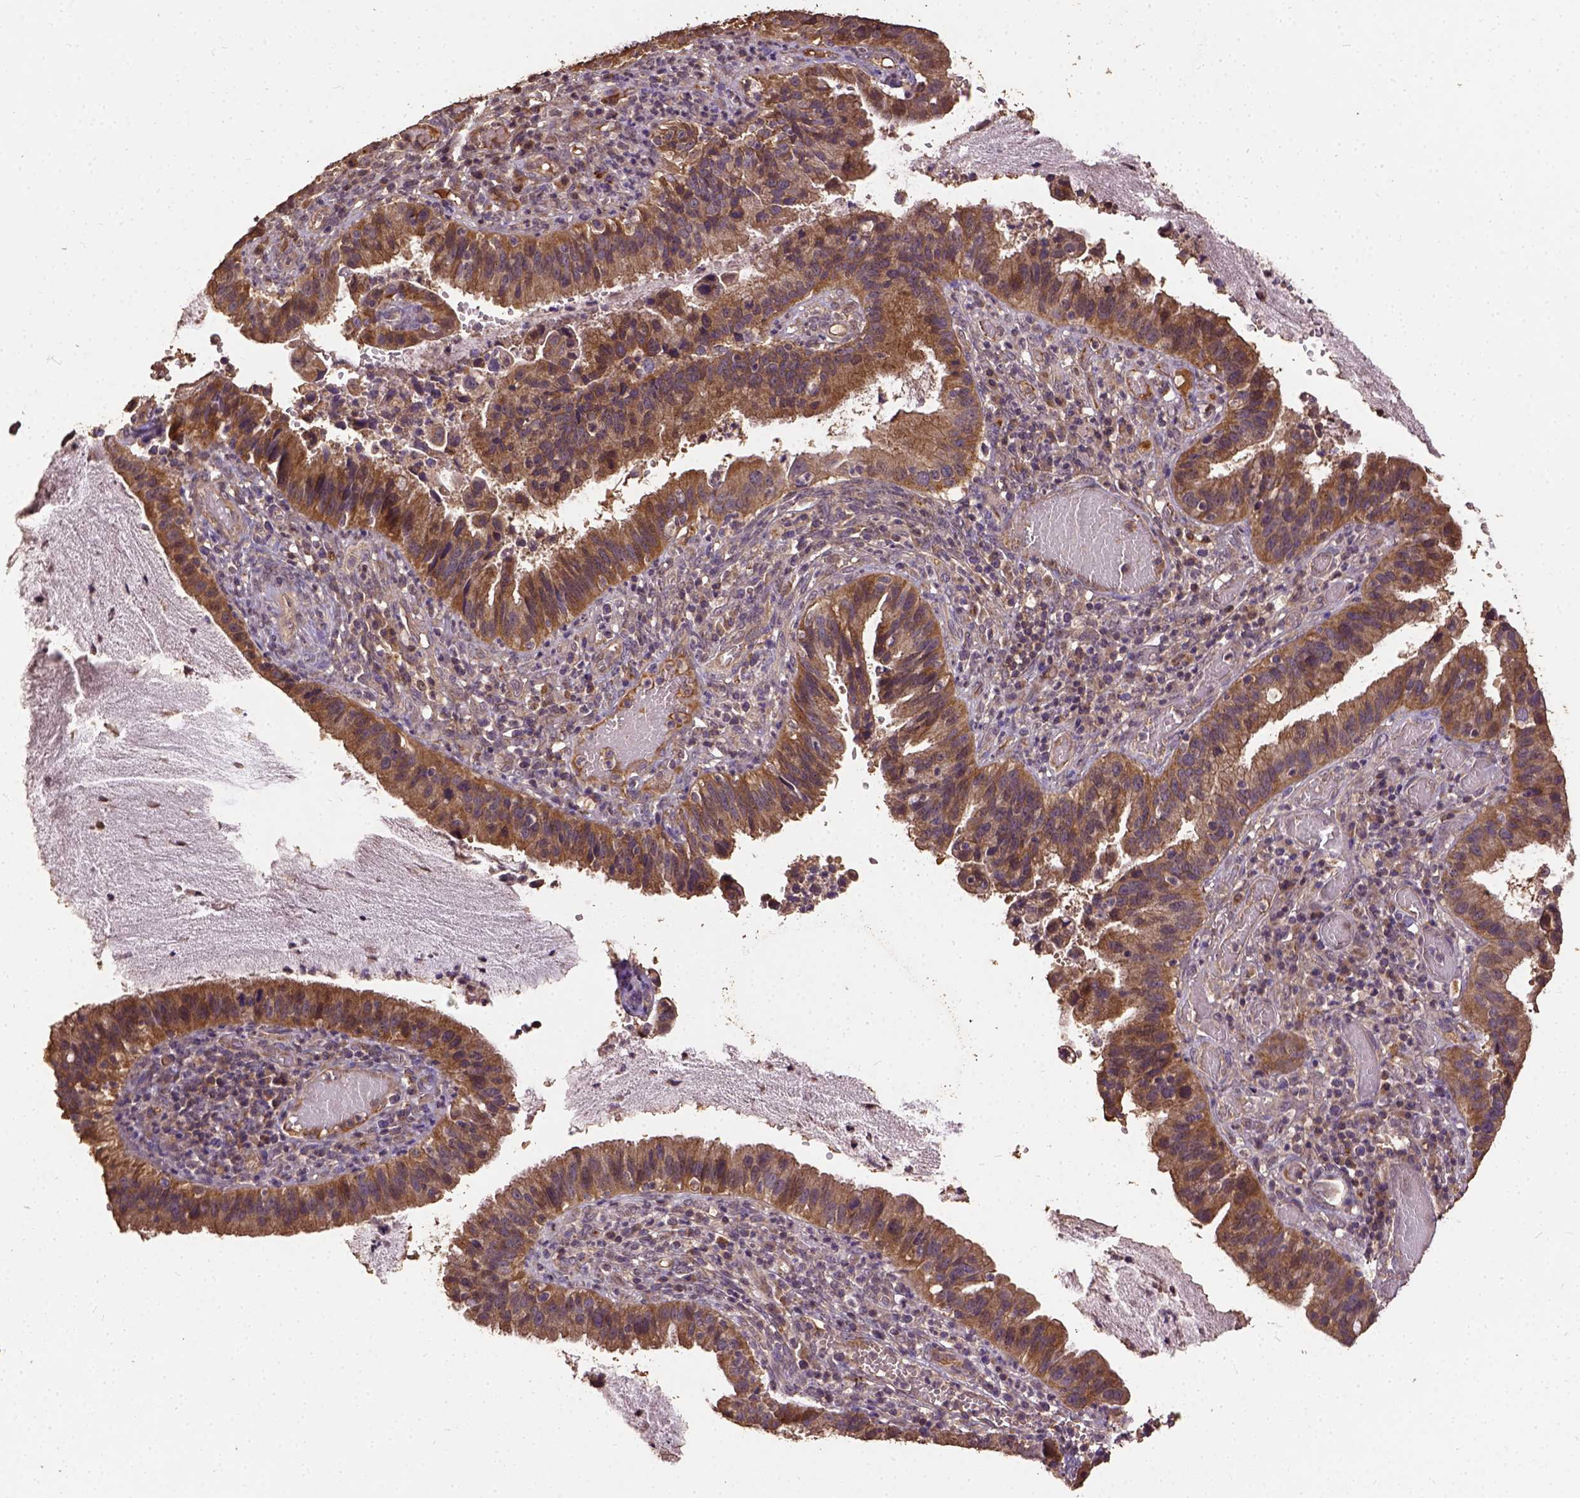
{"staining": {"intensity": "moderate", "quantity": ">75%", "location": "cytoplasmic/membranous"}, "tissue": "cervical cancer", "cell_type": "Tumor cells", "image_type": "cancer", "snomed": [{"axis": "morphology", "description": "Adenocarcinoma, NOS"}, {"axis": "topography", "description": "Cervix"}], "caption": "A brown stain shows moderate cytoplasmic/membranous expression of a protein in cervical cancer tumor cells. (DAB (3,3'-diaminobenzidine) = brown stain, brightfield microscopy at high magnification).", "gene": "ATP1B3", "patient": {"sex": "female", "age": 34}}